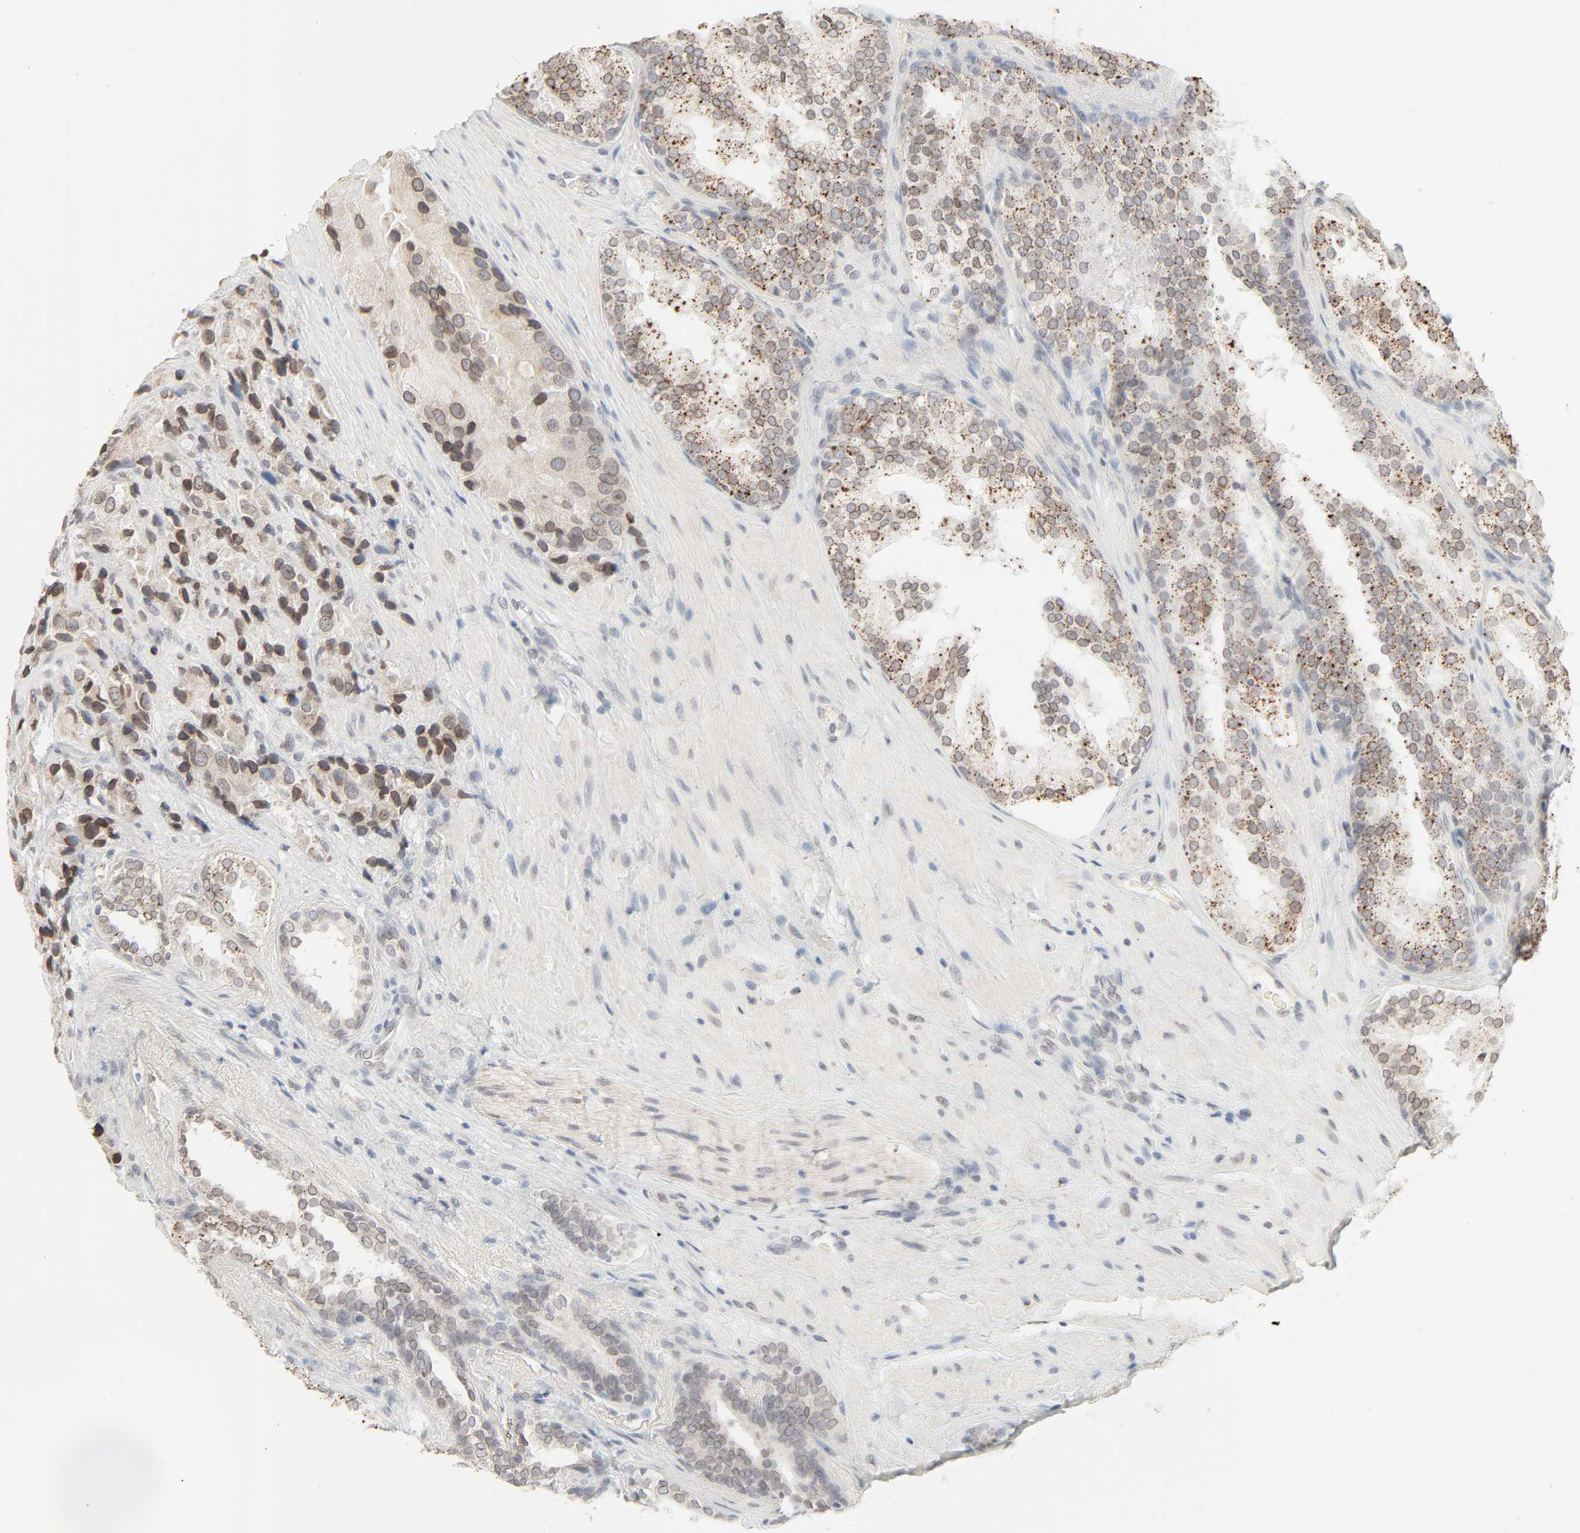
{"staining": {"intensity": "moderate", "quantity": "25%-75%", "location": "cytoplasmic/membranous,nuclear"}, "tissue": "prostate cancer", "cell_type": "Tumor cells", "image_type": "cancer", "snomed": [{"axis": "morphology", "description": "Adenocarcinoma, High grade"}, {"axis": "topography", "description": "Prostate"}], "caption": "Prostate high-grade adenocarcinoma stained with immunohistochemistry (IHC) displays moderate cytoplasmic/membranous and nuclear positivity in about 25%-75% of tumor cells.", "gene": "MAD1L1", "patient": {"sex": "male", "age": 70}}